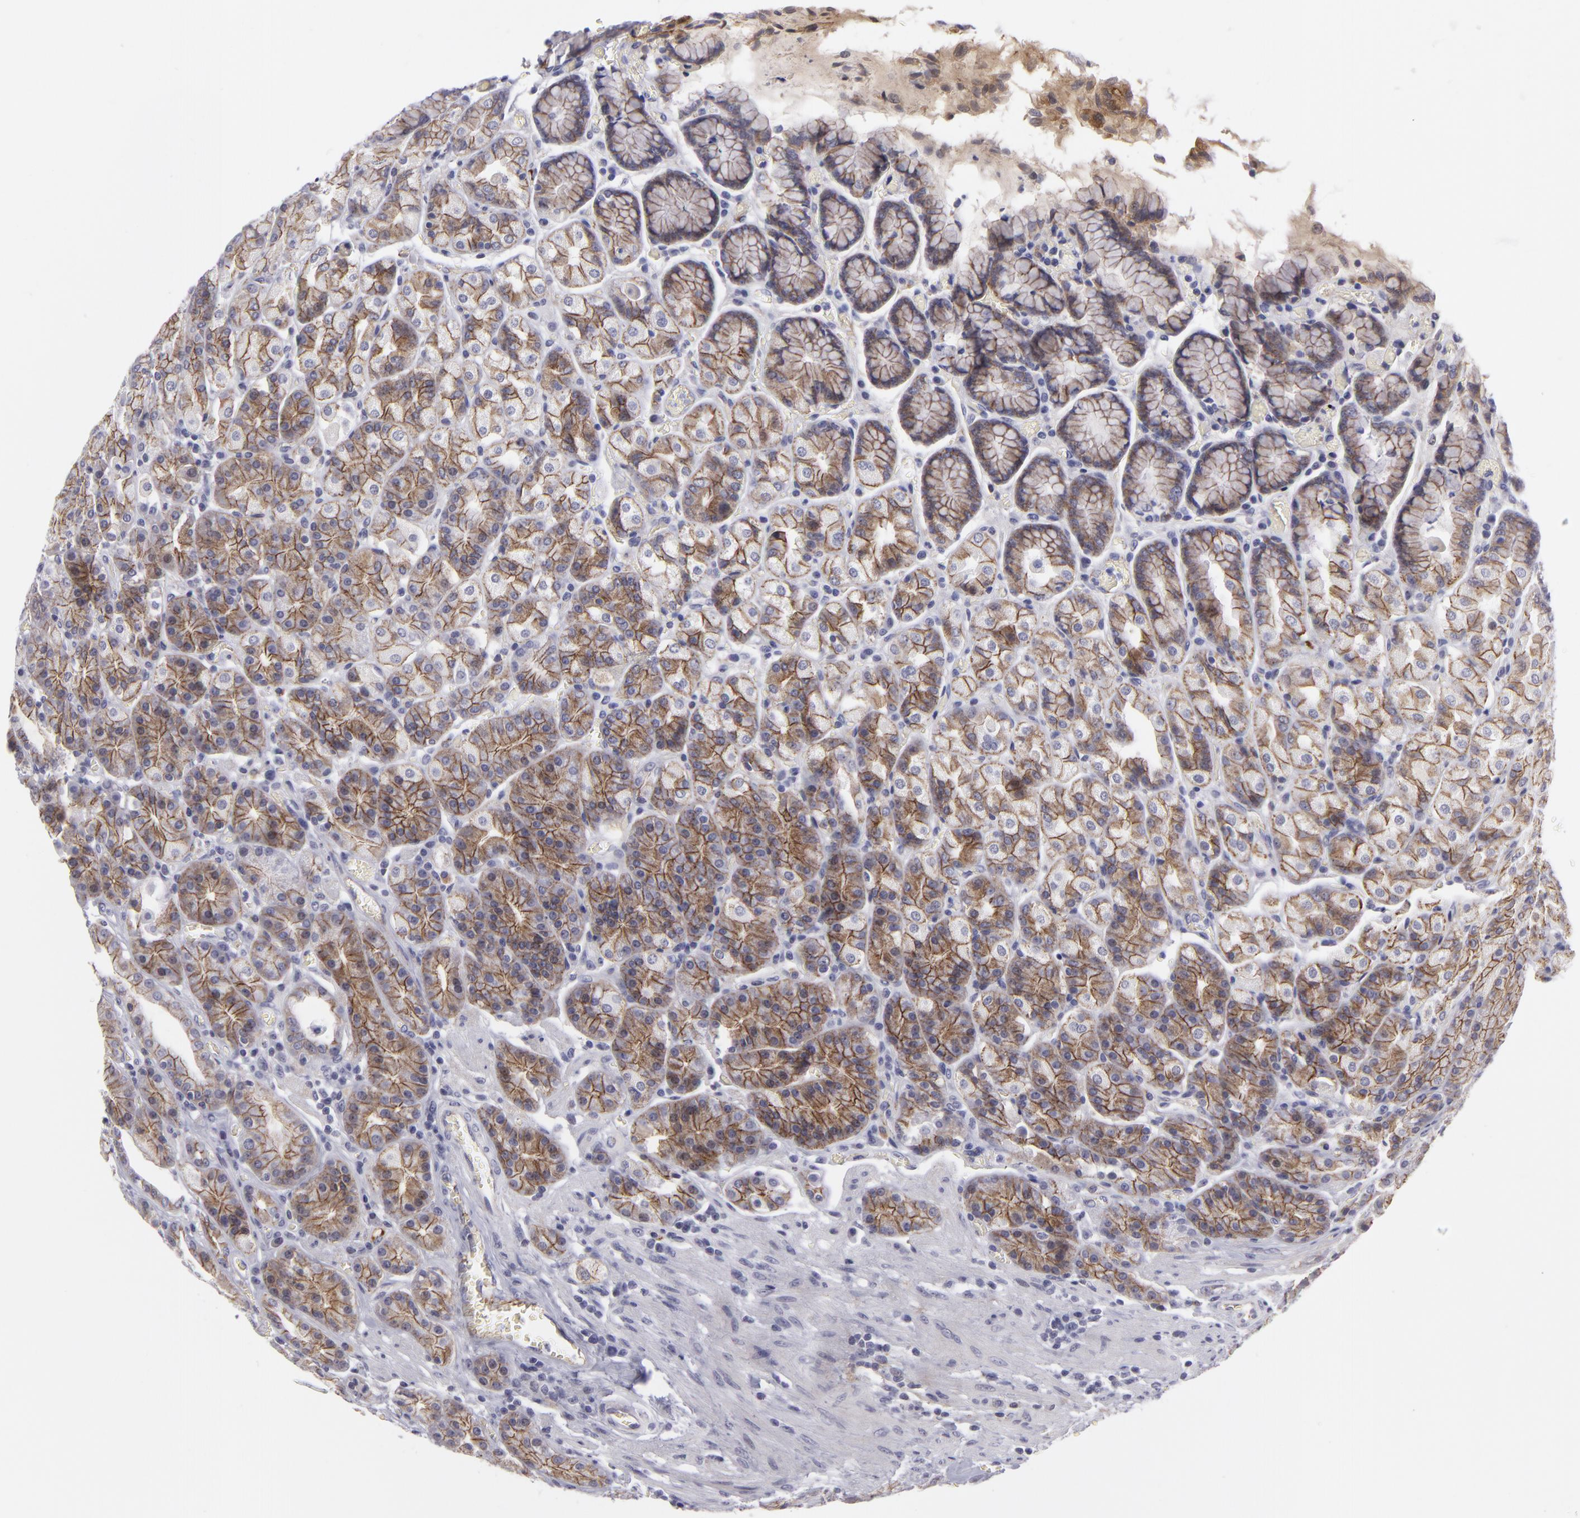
{"staining": {"intensity": "moderate", "quantity": "25%-75%", "location": "cytoplasmic/membranous"}, "tissue": "stomach", "cell_type": "Glandular cells", "image_type": "normal", "snomed": [{"axis": "morphology", "description": "Normal tissue, NOS"}, {"axis": "topography", "description": "Stomach, upper"}], "caption": "Immunohistochemical staining of unremarkable stomach reveals medium levels of moderate cytoplasmic/membranous staining in about 25%-75% of glandular cells. (Brightfield microscopy of DAB IHC at high magnification).", "gene": "CTNNB1", "patient": {"sex": "female", "age": 81}}